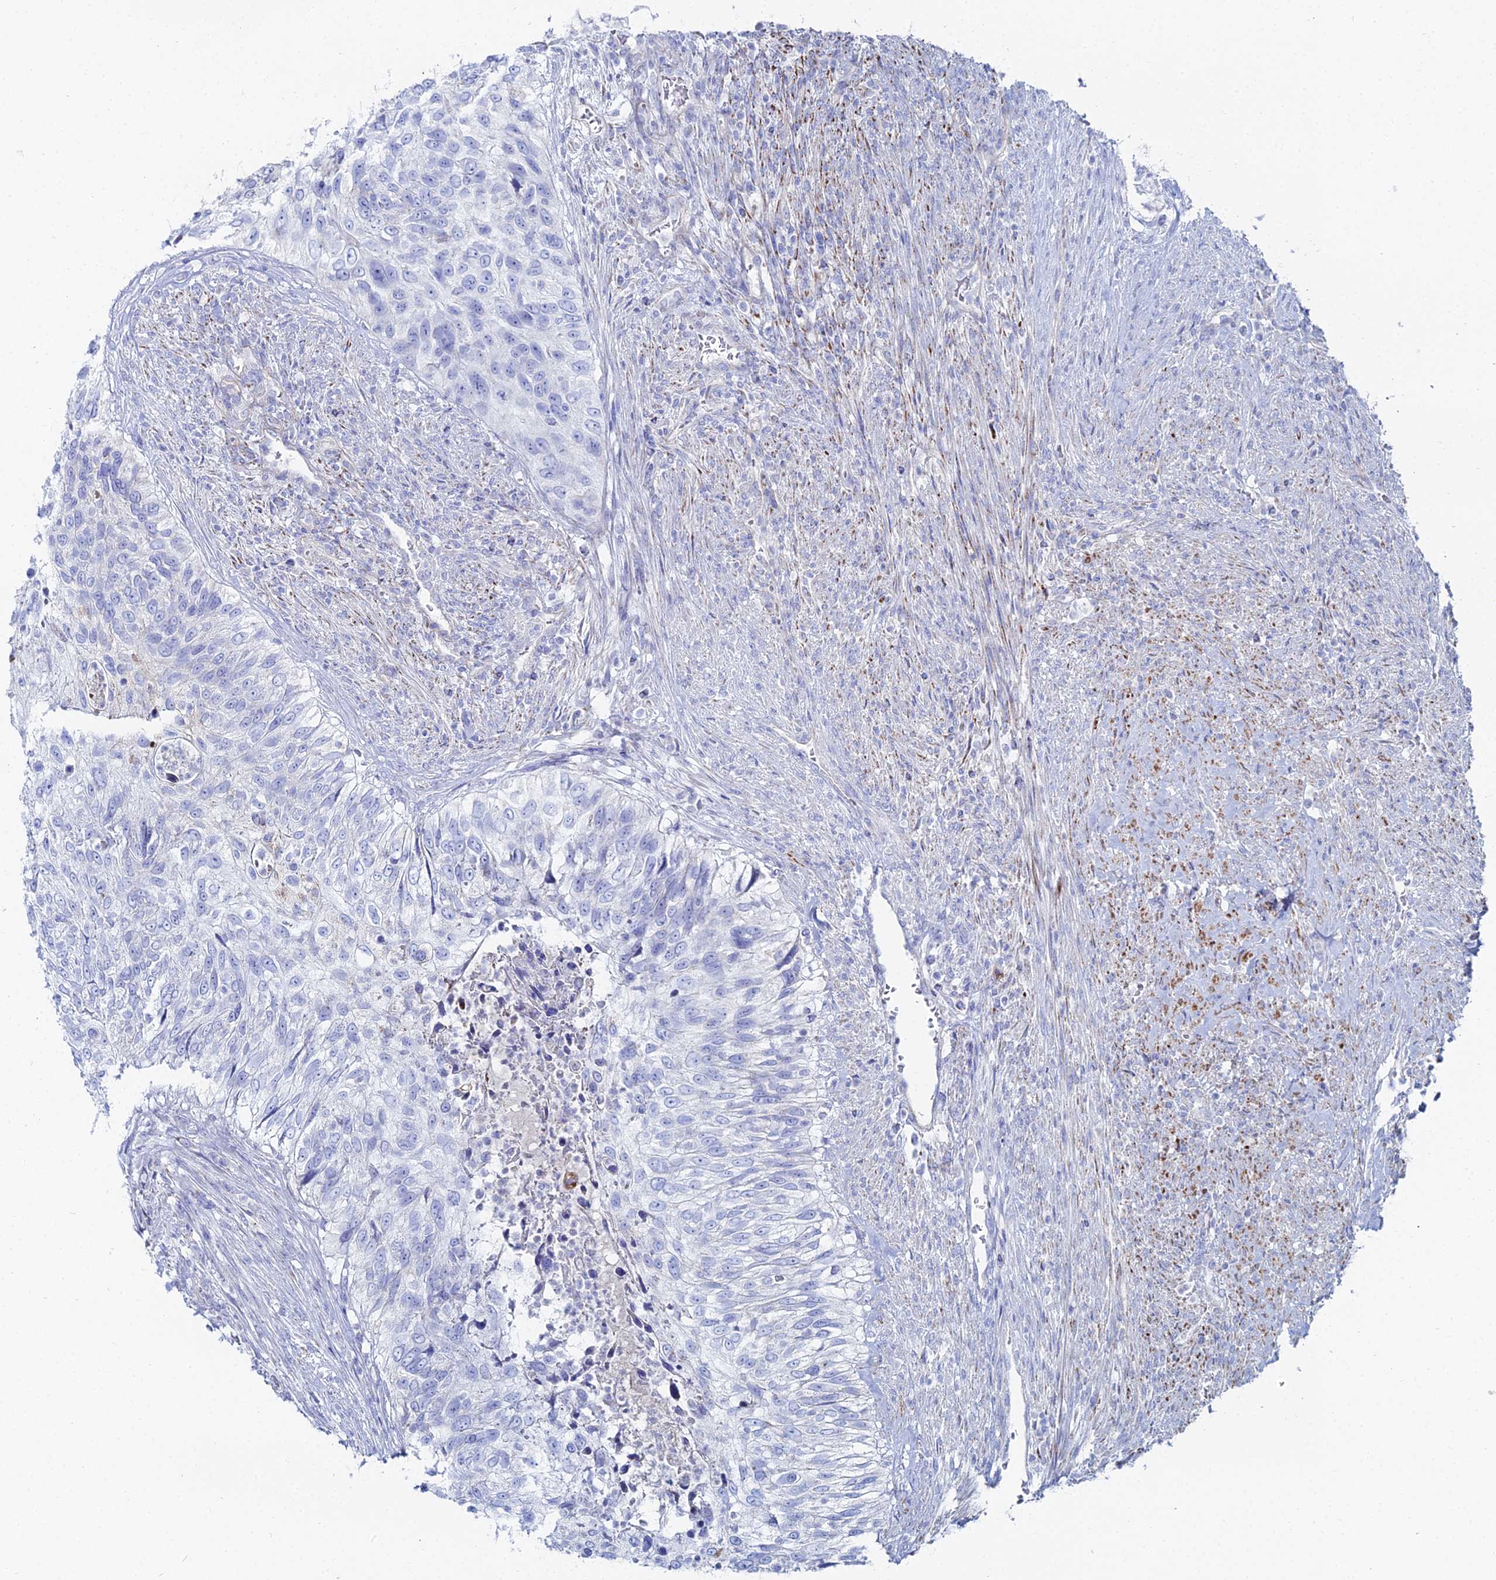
{"staining": {"intensity": "negative", "quantity": "none", "location": "none"}, "tissue": "urothelial cancer", "cell_type": "Tumor cells", "image_type": "cancer", "snomed": [{"axis": "morphology", "description": "Urothelial carcinoma, High grade"}, {"axis": "topography", "description": "Urinary bladder"}], "caption": "Human high-grade urothelial carcinoma stained for a protein using IHC displays no staining in tumor cells.", "gene": "DHX34", "patient": {"sex": "female", "age": 60}}